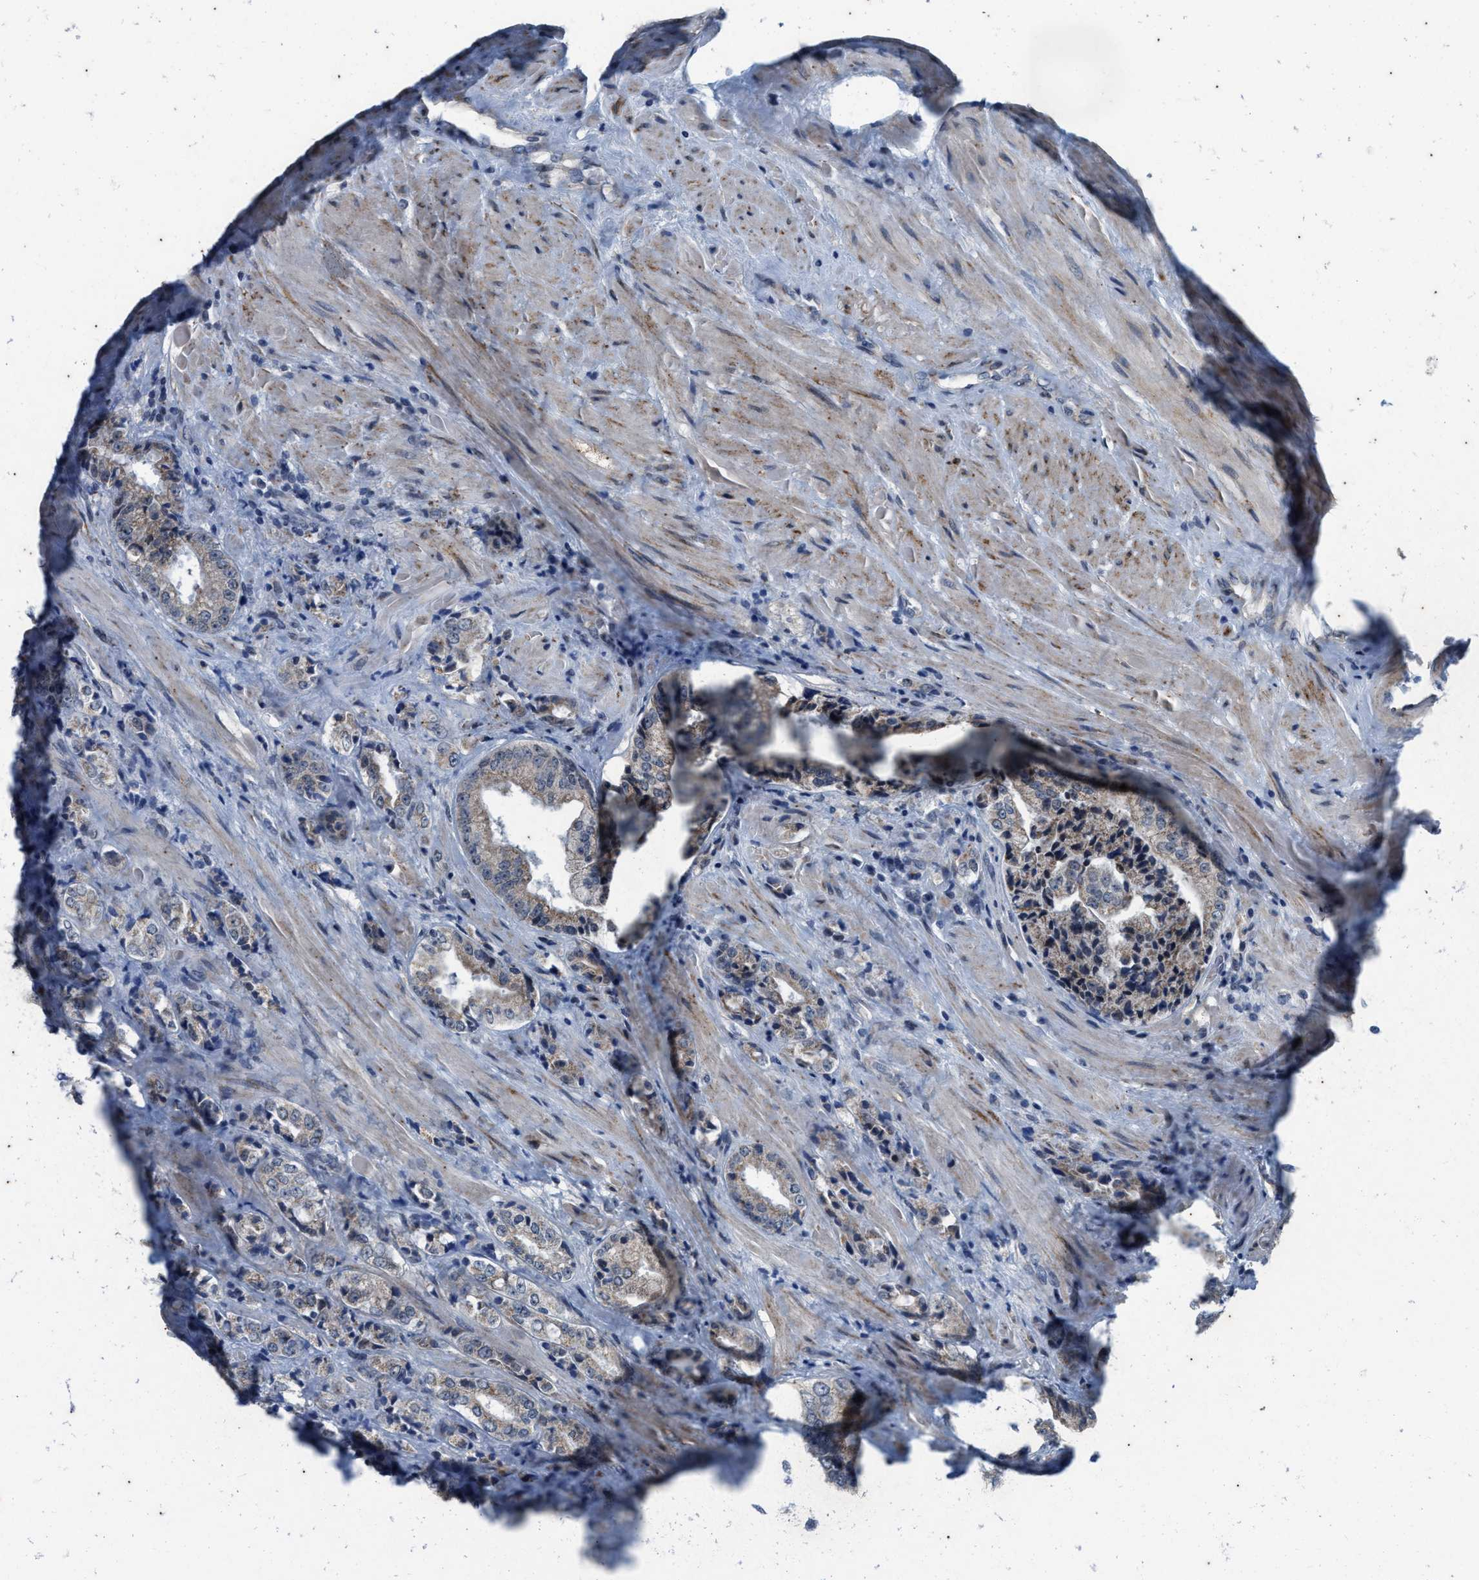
{"staining": {"intensity": "weak", "quantity": "<25%", "location": "cytoplasmic/membranous"}, "tissue": "prostate cancer", "cell_type": "Tumor cells", "image_type": "cancer", "snomed": [{"axis": "morphology", "description": "Adenocarcinoma, High grade"}, {"axis": "topography", "description": "Prostate"}], "caption": "A micrograph of human prostate cancer is negative for staining in tumor cells.", "gene": "KIF24", "patient": {"sex": "male", "age": 61}}